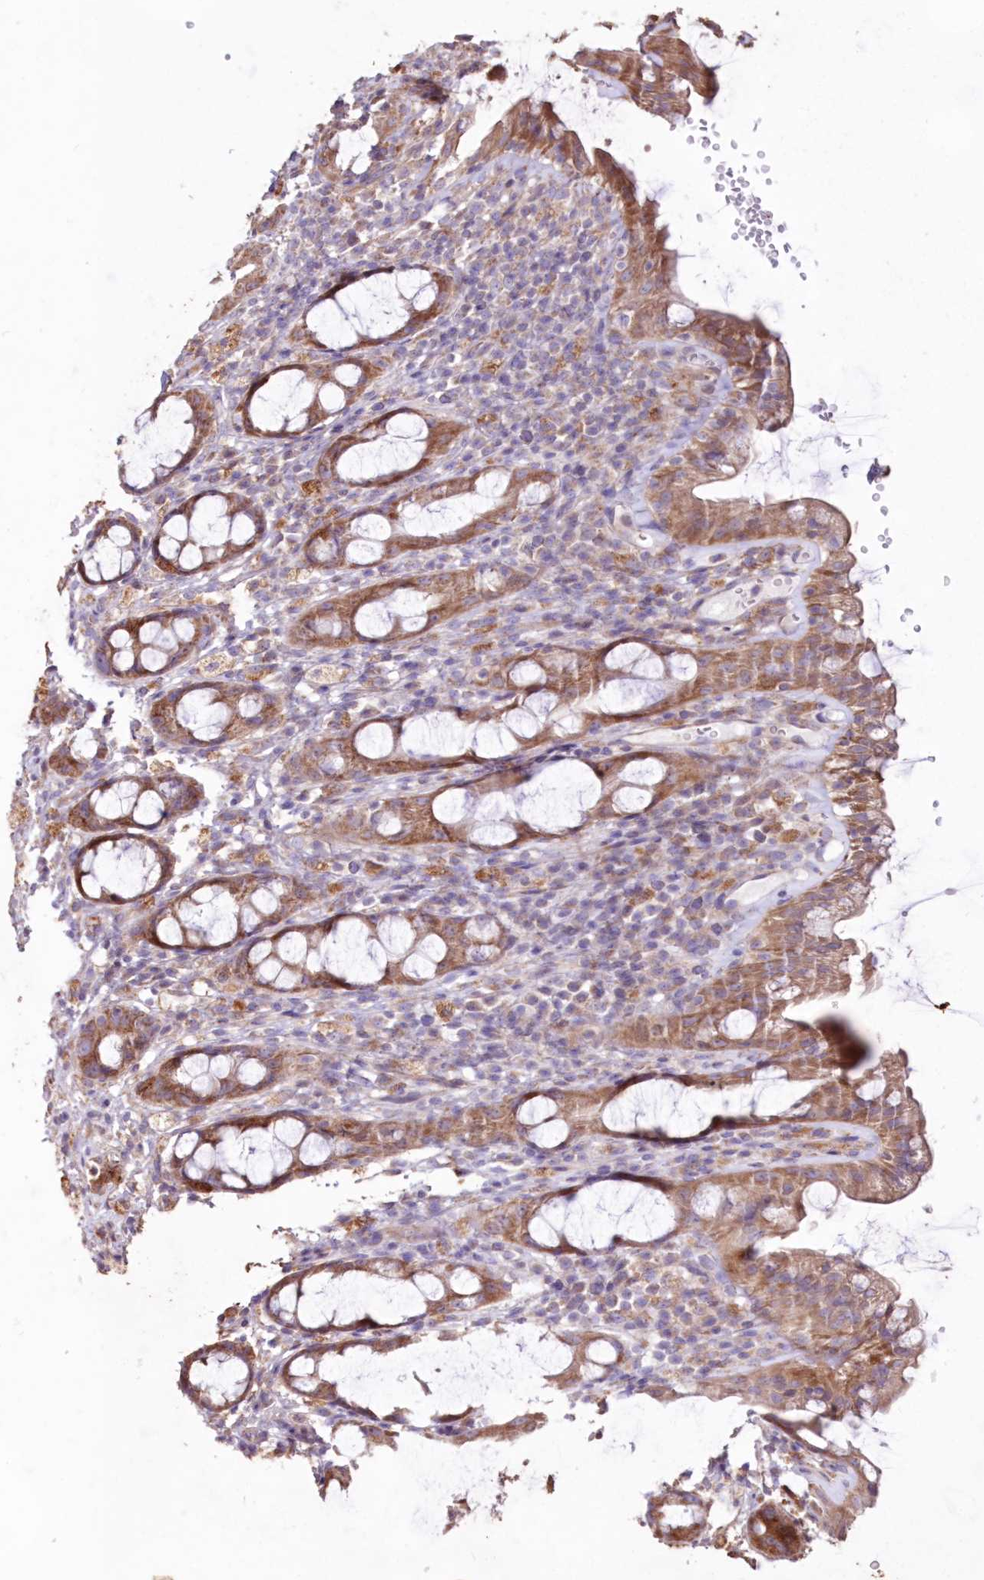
{"staining": {"intensity": "moderate", "quantity": ">75%", "location": "cytoplasmic/membranous"}, "tissue": "rectum", "cell_type": "Glandular cells", "image_type": "normal", "snomed": [{"axis": "morphology", "description": "Normal tissue, NOS"}, {"axis": "topography", "description": "Rectum"}], "caption": "Rectum stained with IHC displays moderate cytoplasmic/membranous positivity in approximately >75% of glandular cells. (brown staining indicates protein expression, while blue staining denotes nuclei).", "gene": "HADHB", "patient": {"sex": "male", "age": 44}}